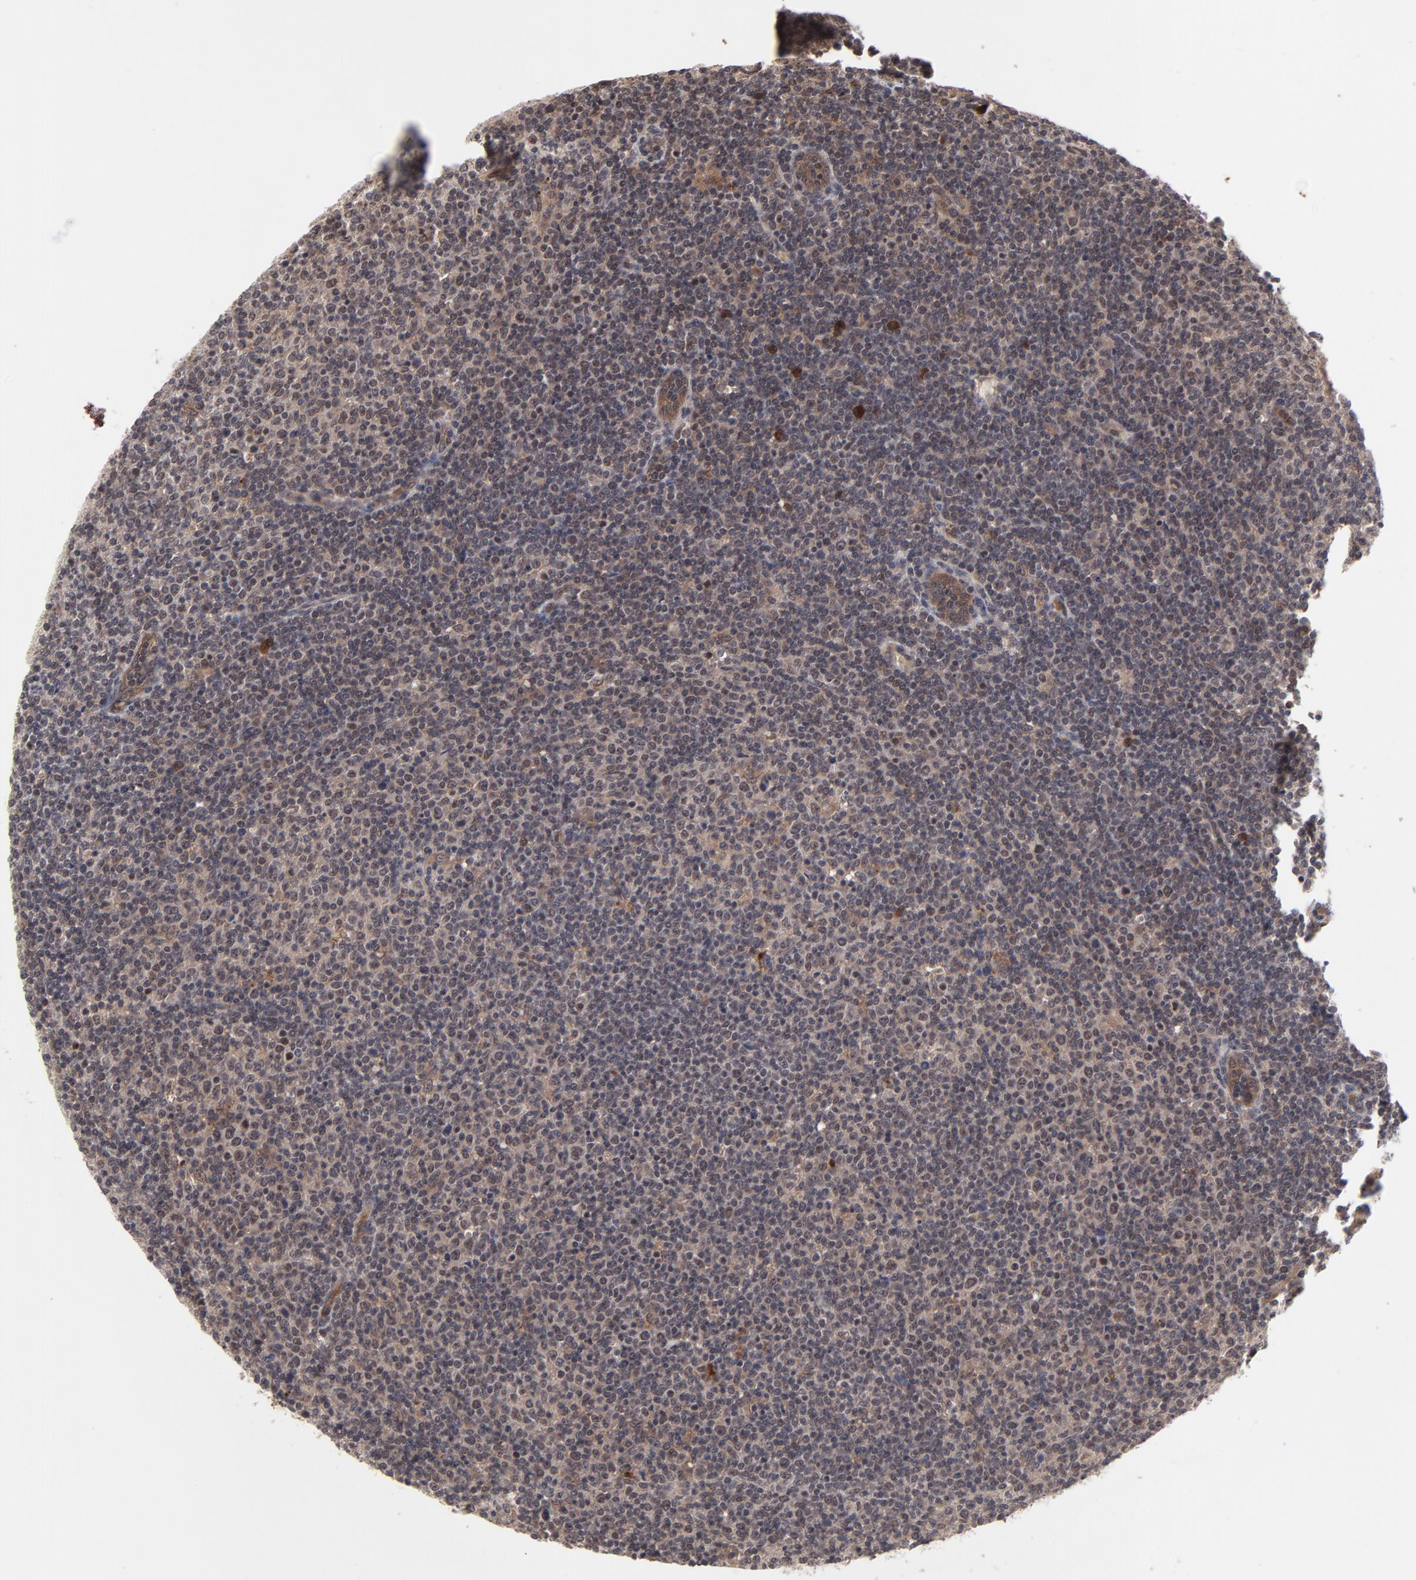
{"staining": {"intensity": "weak", "quantity": "25%-75%", "location": "cytoplasmic/membranous"}, "tissue": "lymphoma", "cell_type": "Tumor cells", "image_type": "cancer", "snomed": [{"axis": "morphology", "description": "Malignant lymphoma, non-Hodgkin's type, Low grade"}, {"axis": "topography", "description": "Lymph node"}], "caption": "A low amount of weak cytoplasmic/membranous staining is seen in about 25%-75% of tumor cells in lymphoma tissue.", "gene": "CASP10", "patient": {"sex": "male", "age": 70}}